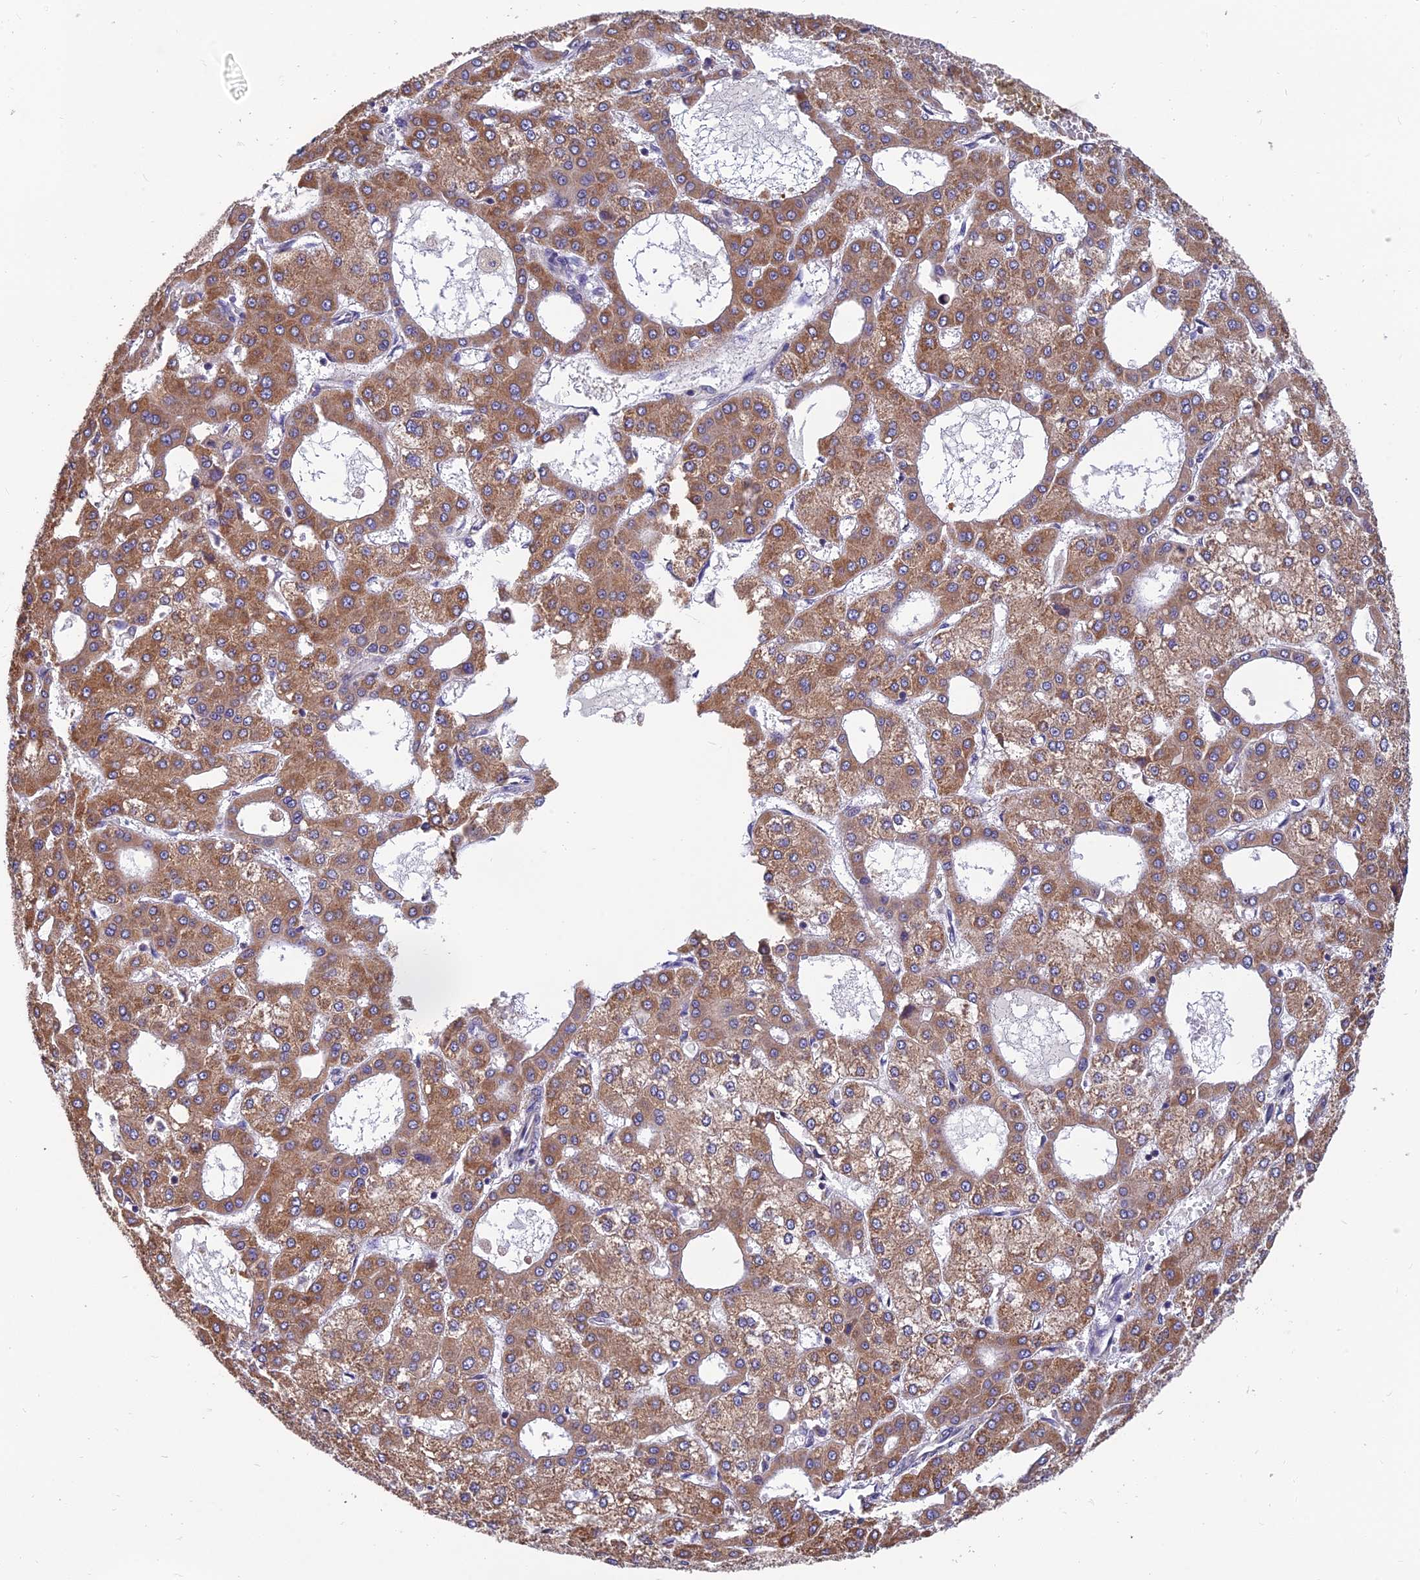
{"staining": {"intensity": "moderate", "quantity": ">75%", "location": "cytoplasmic/membranous"}, "tissue": "liver cancer", "cell_type": "Tumor cells", "image_type": "cancer", "snomed": [{"axis": "morphology", "description": "Carcinoma, Hepatocellular, NOS"}, {"axis": "topography", "description": "Liver"}], "caption": "Protein staining by IHC displays moderate cytoplasmic/membranous positivity in about >75% of tumor cells in liver cancer (hepatocellular carcinoma). Immunohistochemistry (ihc) stains the protein of interest in brown and the nuclei are stained blue.", "gene": "UMAD1", "patient": {"sex": "male", "age": 47}}